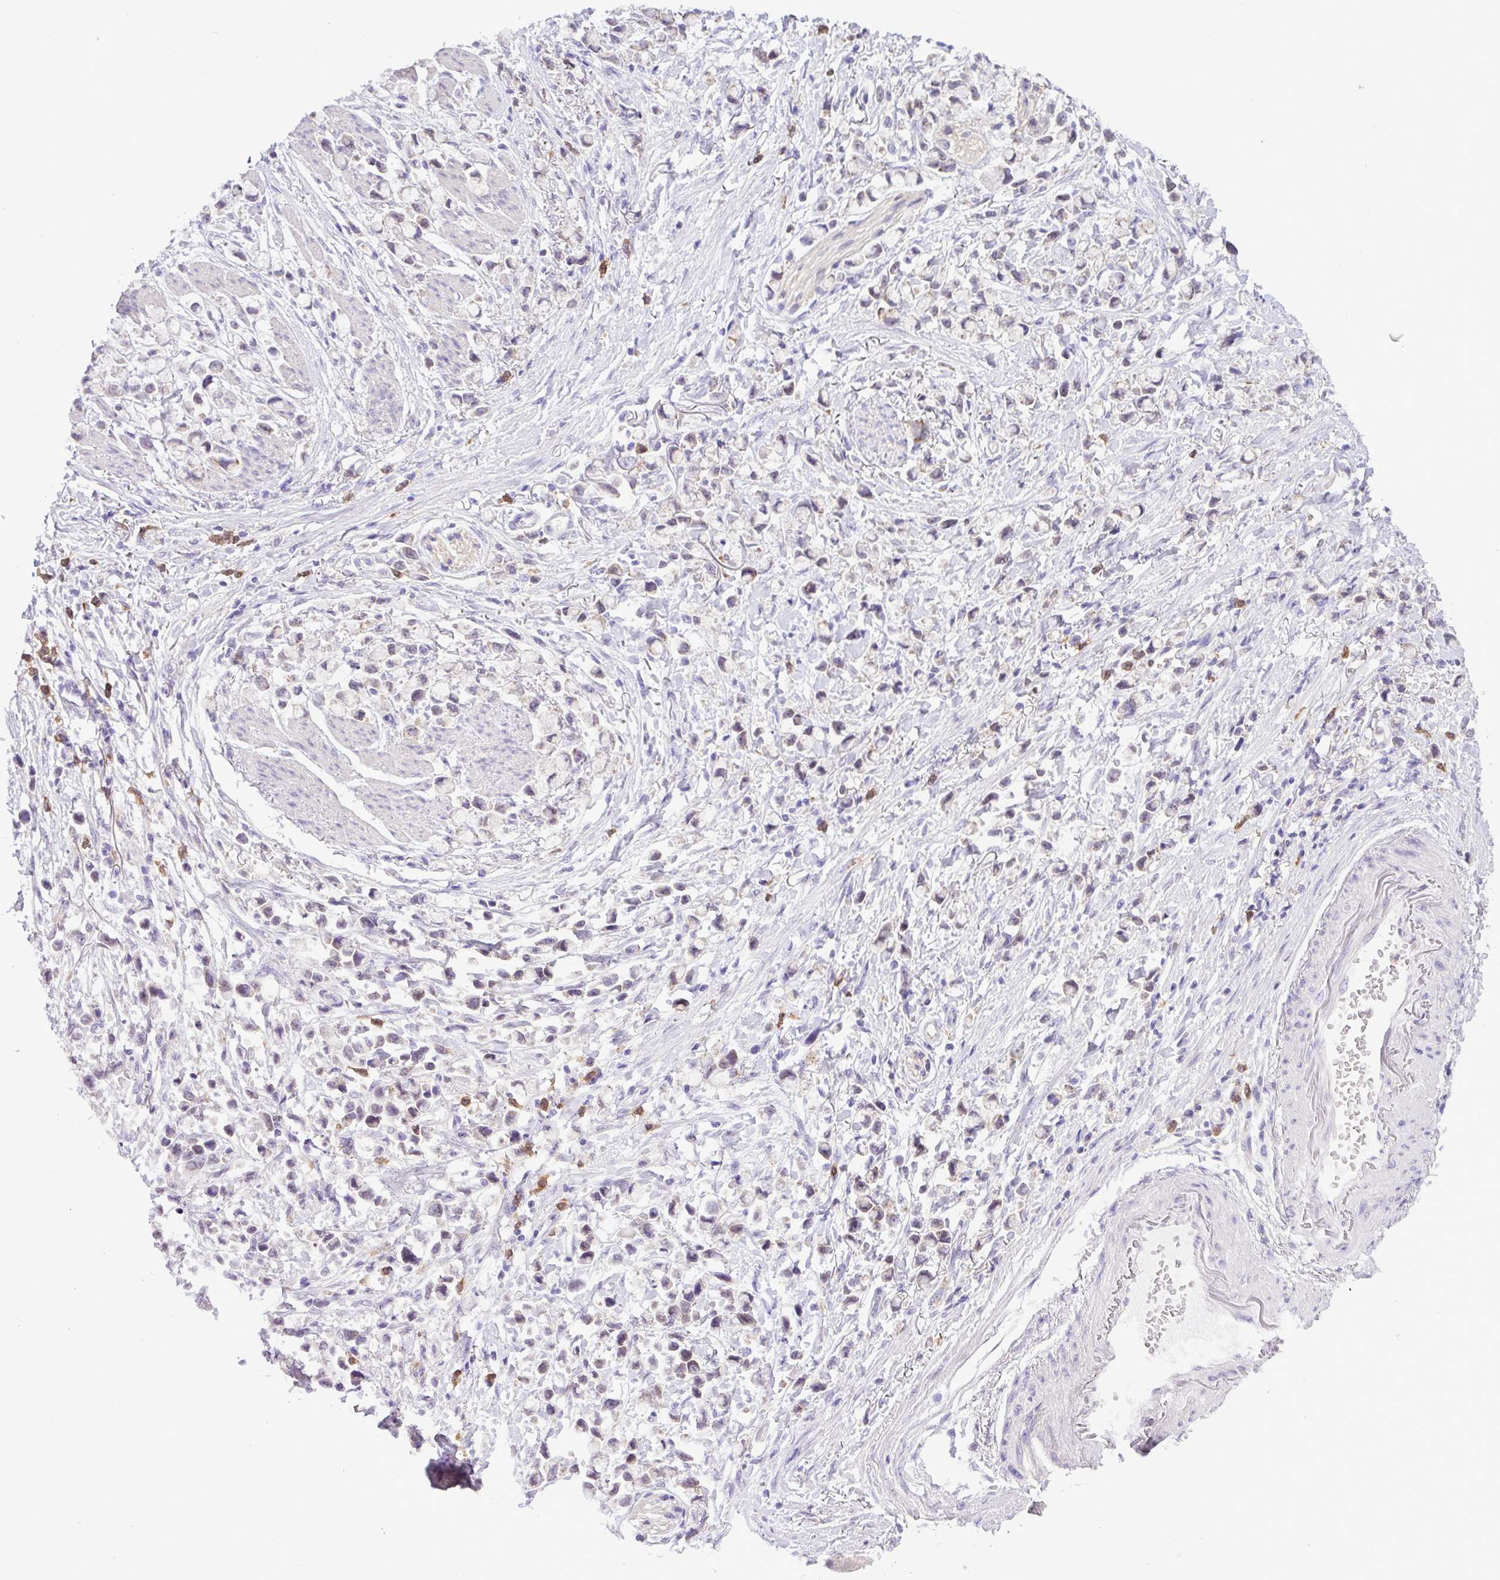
{"staining": {"intensity": "weak", "quantity": "25%-75%", "location": "nuclear"}, "tissue": "stomach cancer", "cell_type": "Tumor cells", "image_type": "cancer", "snomed": [{"axis": "morphology", "description": "Adenocarcinoma, NOS"}, {"axis": "topography", "description": "Stomach"}], "caption": "Weak nuclear positivity for a protein is seen in approximately 25%-75% of tumor cells of adenocarcinoma (stomach) using IHC.", "gene": "TONSL", "patient": {"sex": "female", "age": 81}}